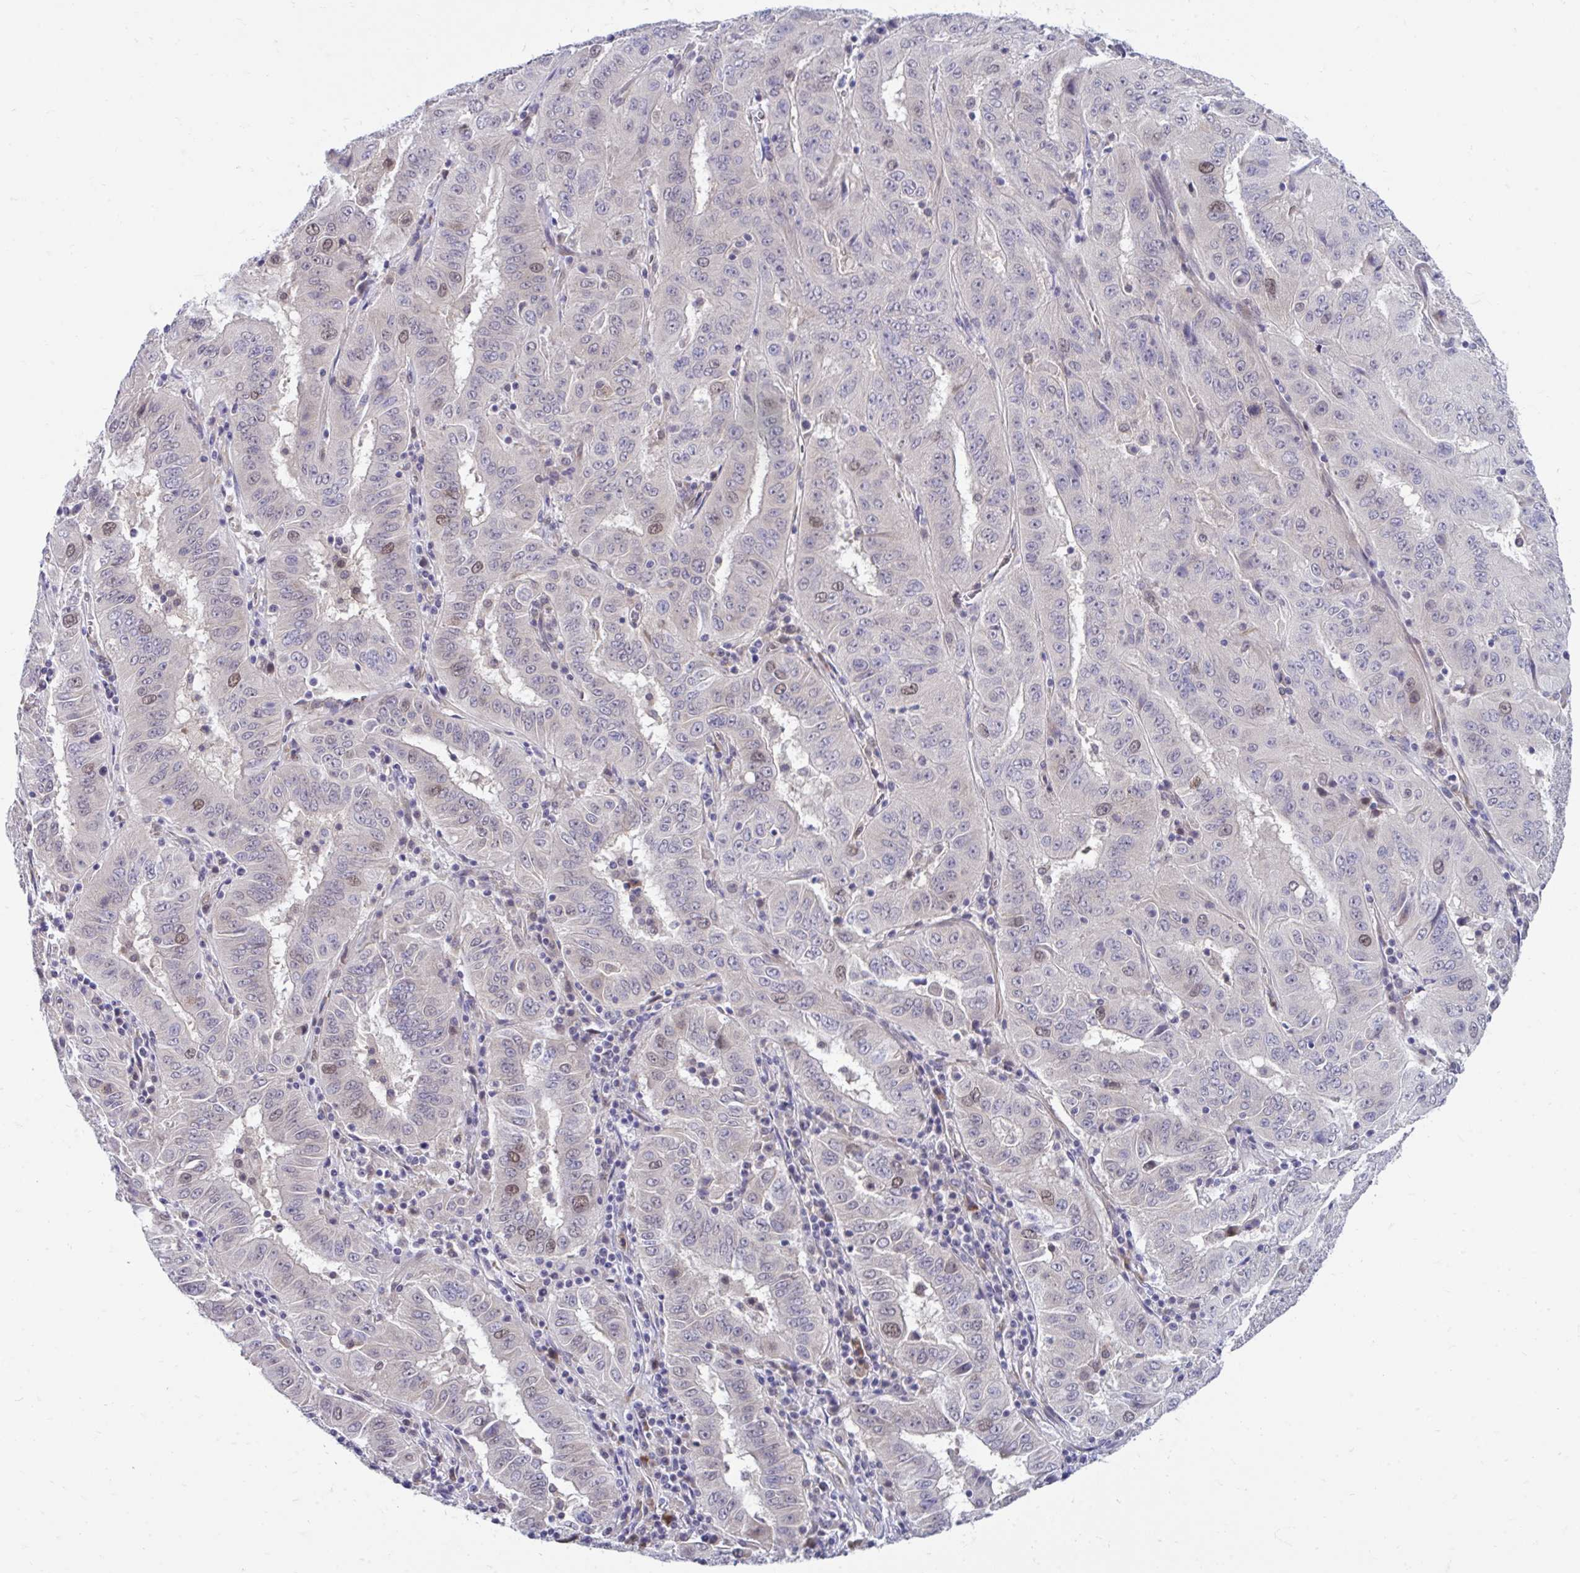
{"staining": {"intensity": "moderate", "quantity": "<25%", "location": "nuclear"}, "tissue": "pancreatic cancer", "cell_type": "Tumor cells", "image_type": "cancer", "snomed": [{"axis": "morphology", "description": "Adenocarcinoma, NOS"}, {"axis": "topography", "description": "Pancreas"}], "caption": "Adenocarcinoma (pancreatic) stained with DAB IHC demonstrates low levels of moderate nuclear expression in approximately <25% of tumor cells.", "gene": "SELENON", "patient": {"sex": "male", "age": 63}}